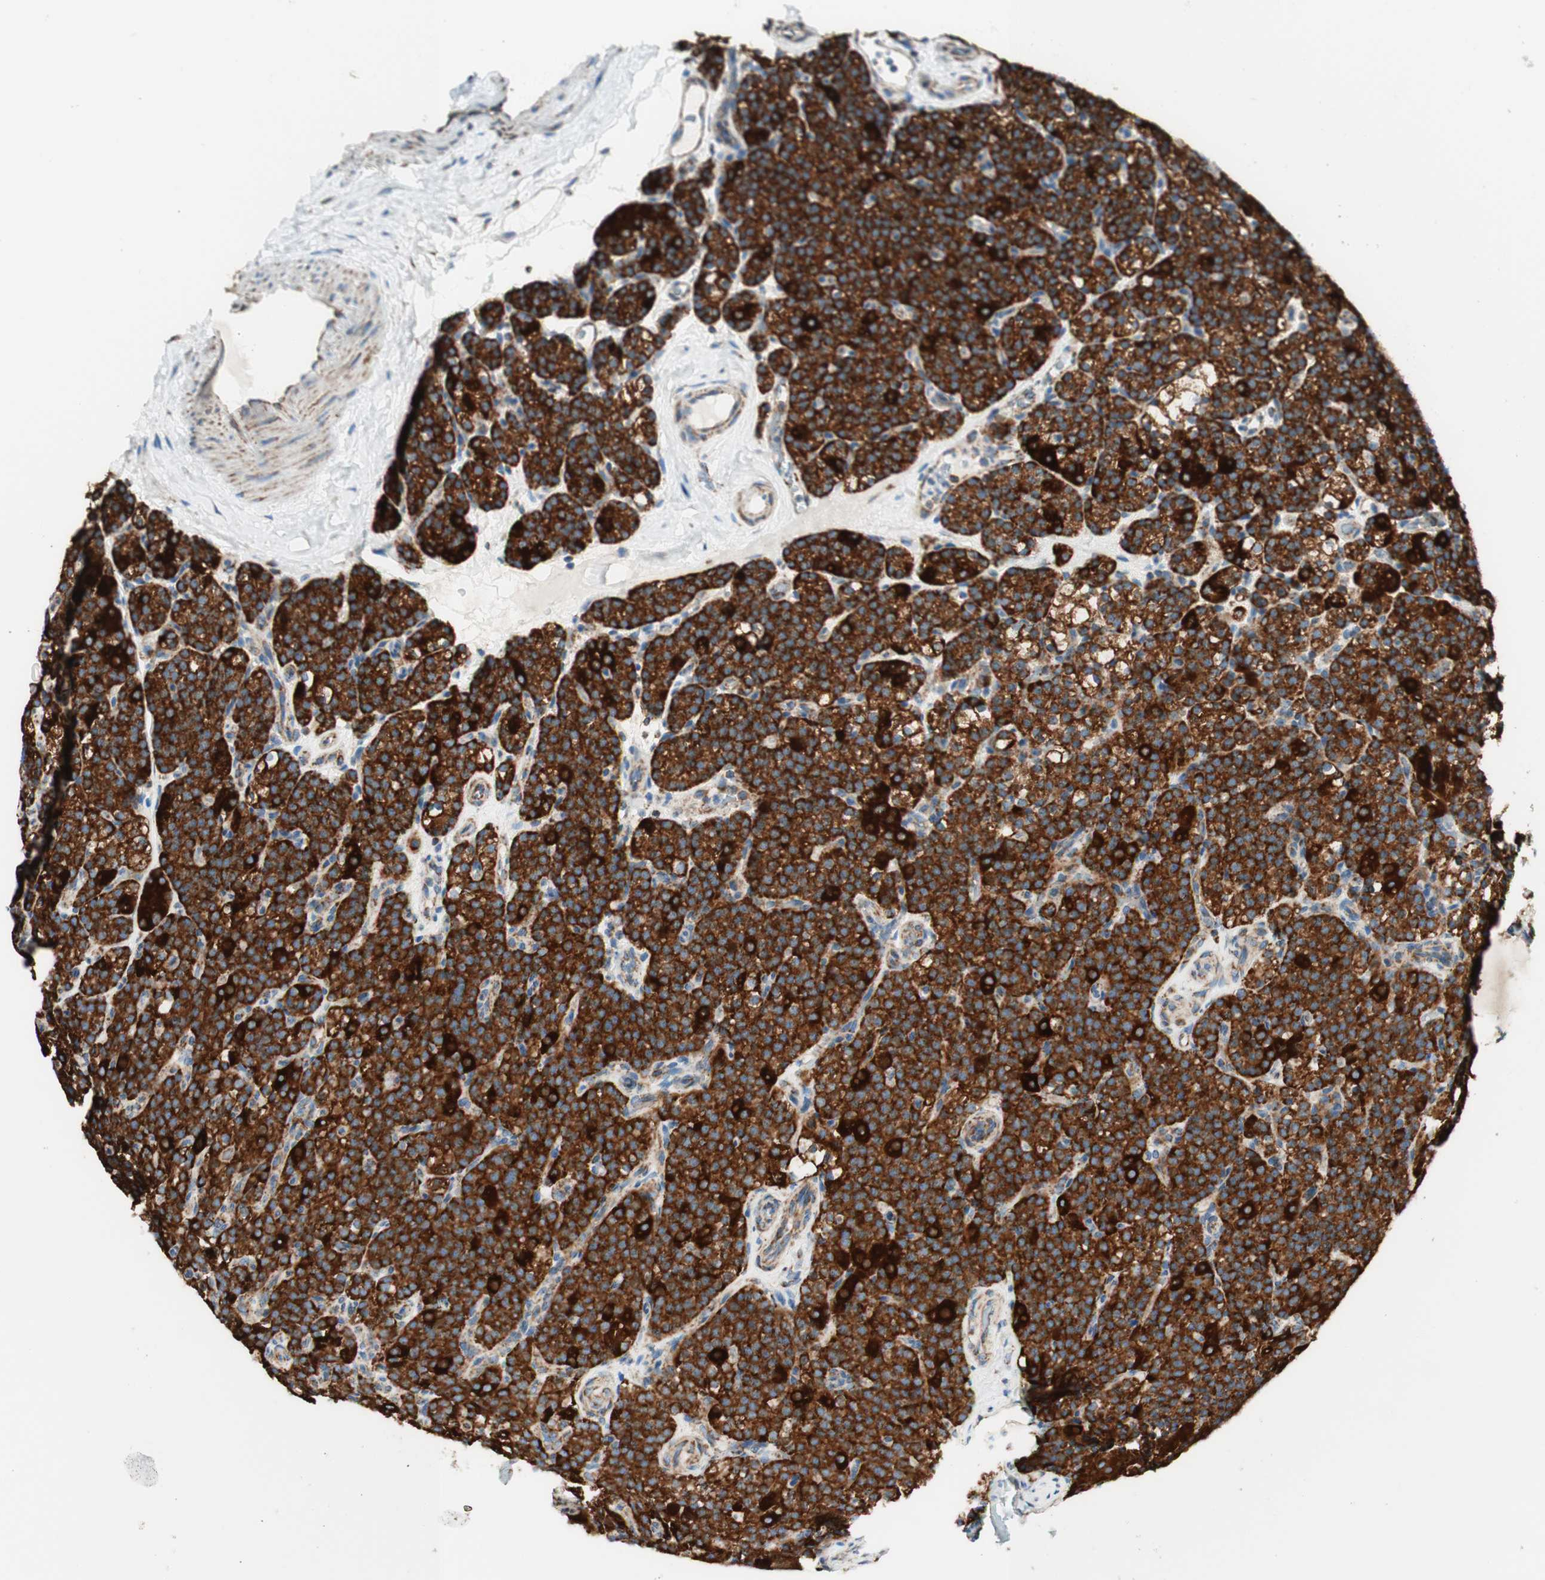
{"staining": {"intensity": "strong", "quantity": ">75%", "location": "cytoplasmic/membranous"}, "tissue": "parathyroid gland", "cell_type": "Glandular cells", "image_type": "normal", "snomed": [{"axis": "morphology", "description": "Normal tissue, NOS"}, {"axis": "topography", "description": "Parathyroid gland"}], "caption": "Immunohistochemistry photomicrograph of unremarkable parathyroid gland: human parathyroid gland stained using IHC displays high levels of strong protein expression localized specifically in the cytoplasmic/membranous of glandular cells, appearing as a cytoplasmic/membranous brown color.", "gene": "TOMM20", "patient": {"sex": "female", "age": 57}}